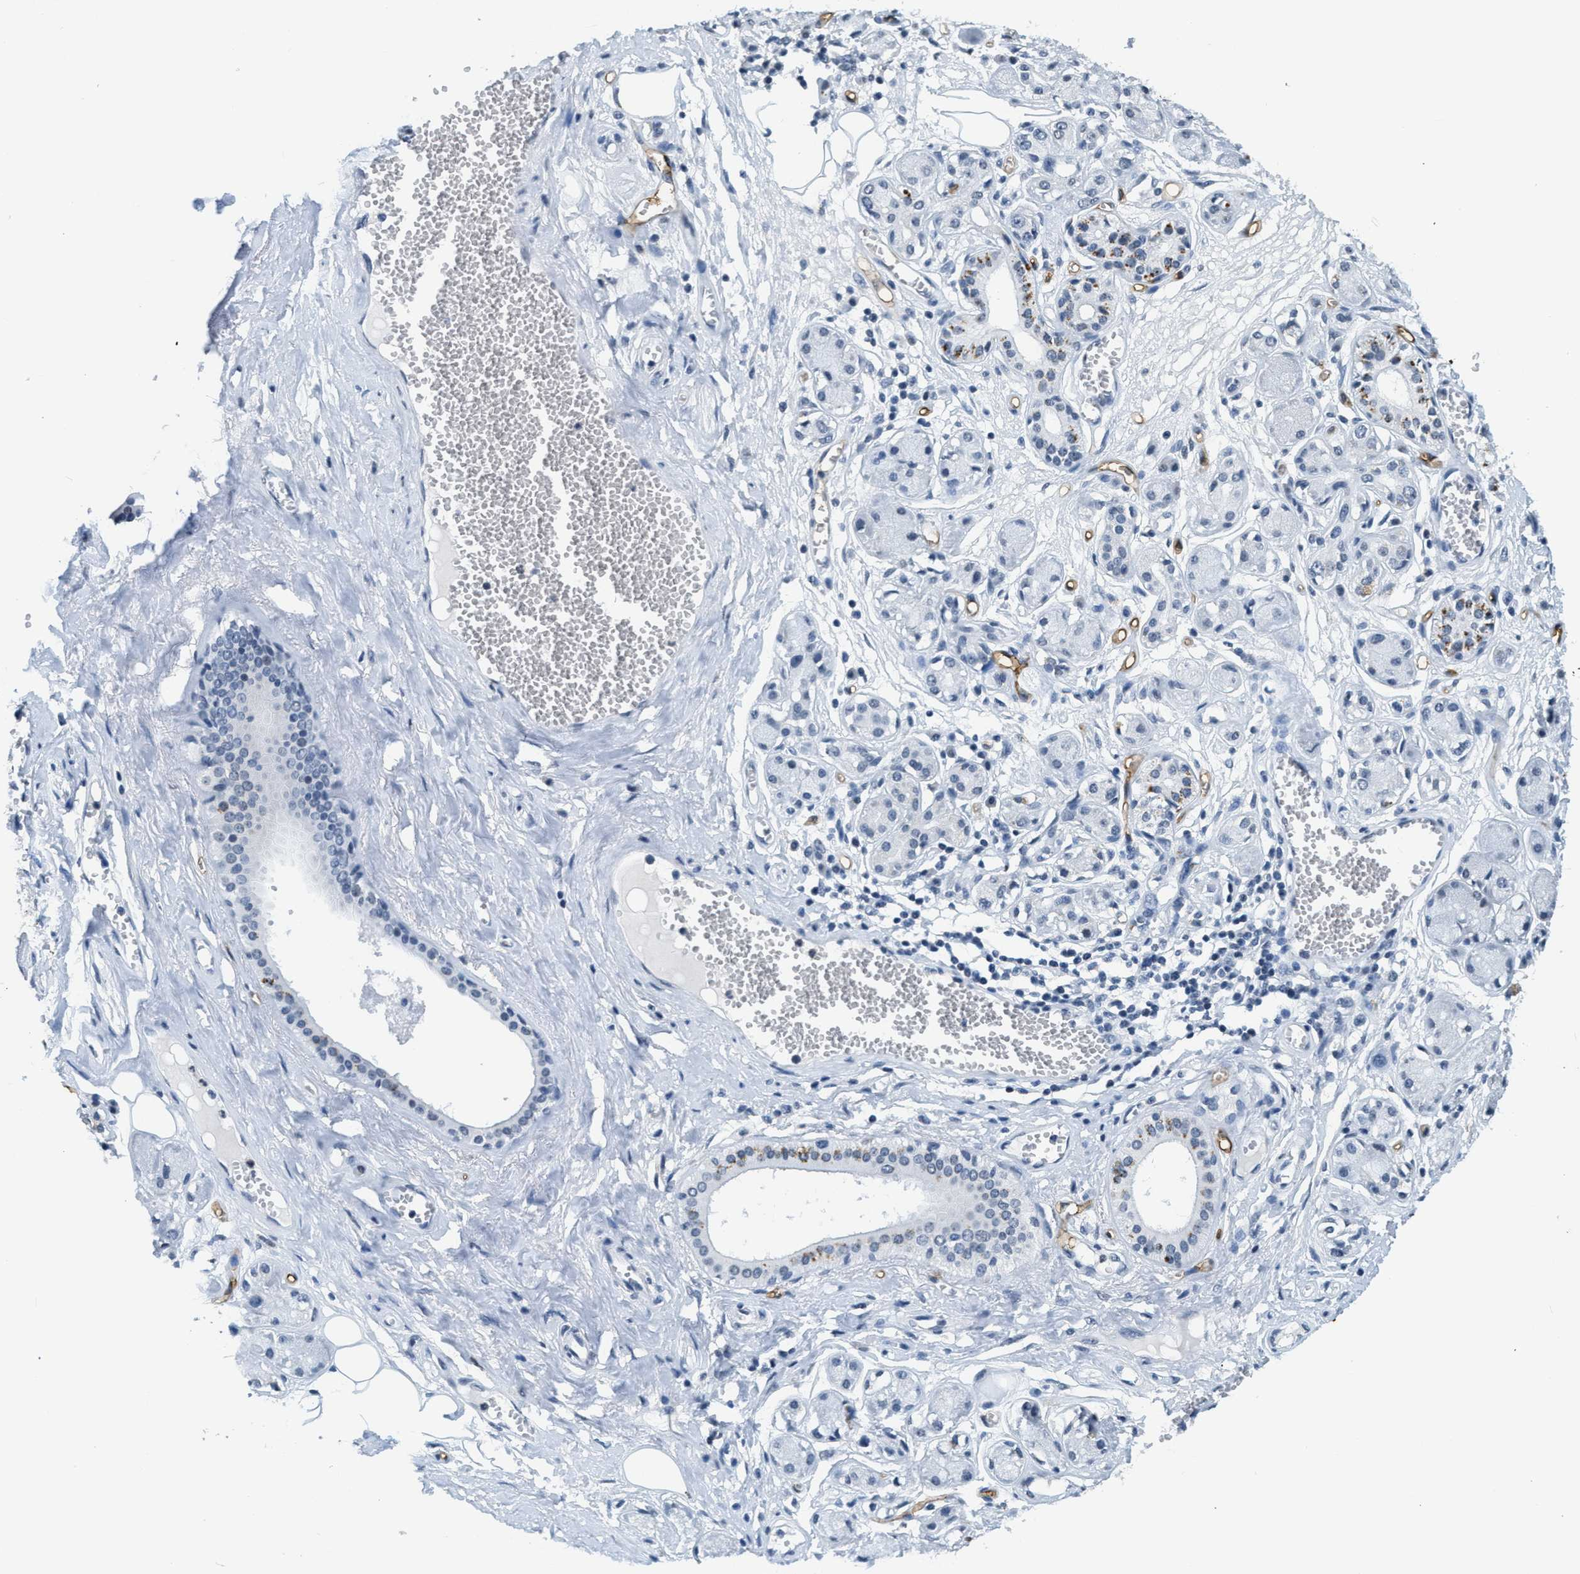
{"staining": {"intensity": "moderate", "quantity": "<25%", "location": "cytoplasmic/membranous"}, "tissue": "adipose tissue", "cell_type": "Adipocytes", "image_type": "normal", "snomed": [{"axis": "morphology", "description": "Normal tissue, NOS"}, {"axis": "morphology", "description": "Inflammation, NOS"}, {"axis": "topography", "description": "Salivary gland"}, {"axis": "topography", "description": "Peripheral nerve tissue"}], "caption": "This photomicrograph shows normal adipose tissue stained with immunohistochemistry (IHC) to label a protein in brown. The cytoplasmic/membranous of adipocytes show moderate positivity for the protein. Nuclei are counter-stained blue.", "gene": "CA4", "patient": {"sex": "female", "age": 75}}